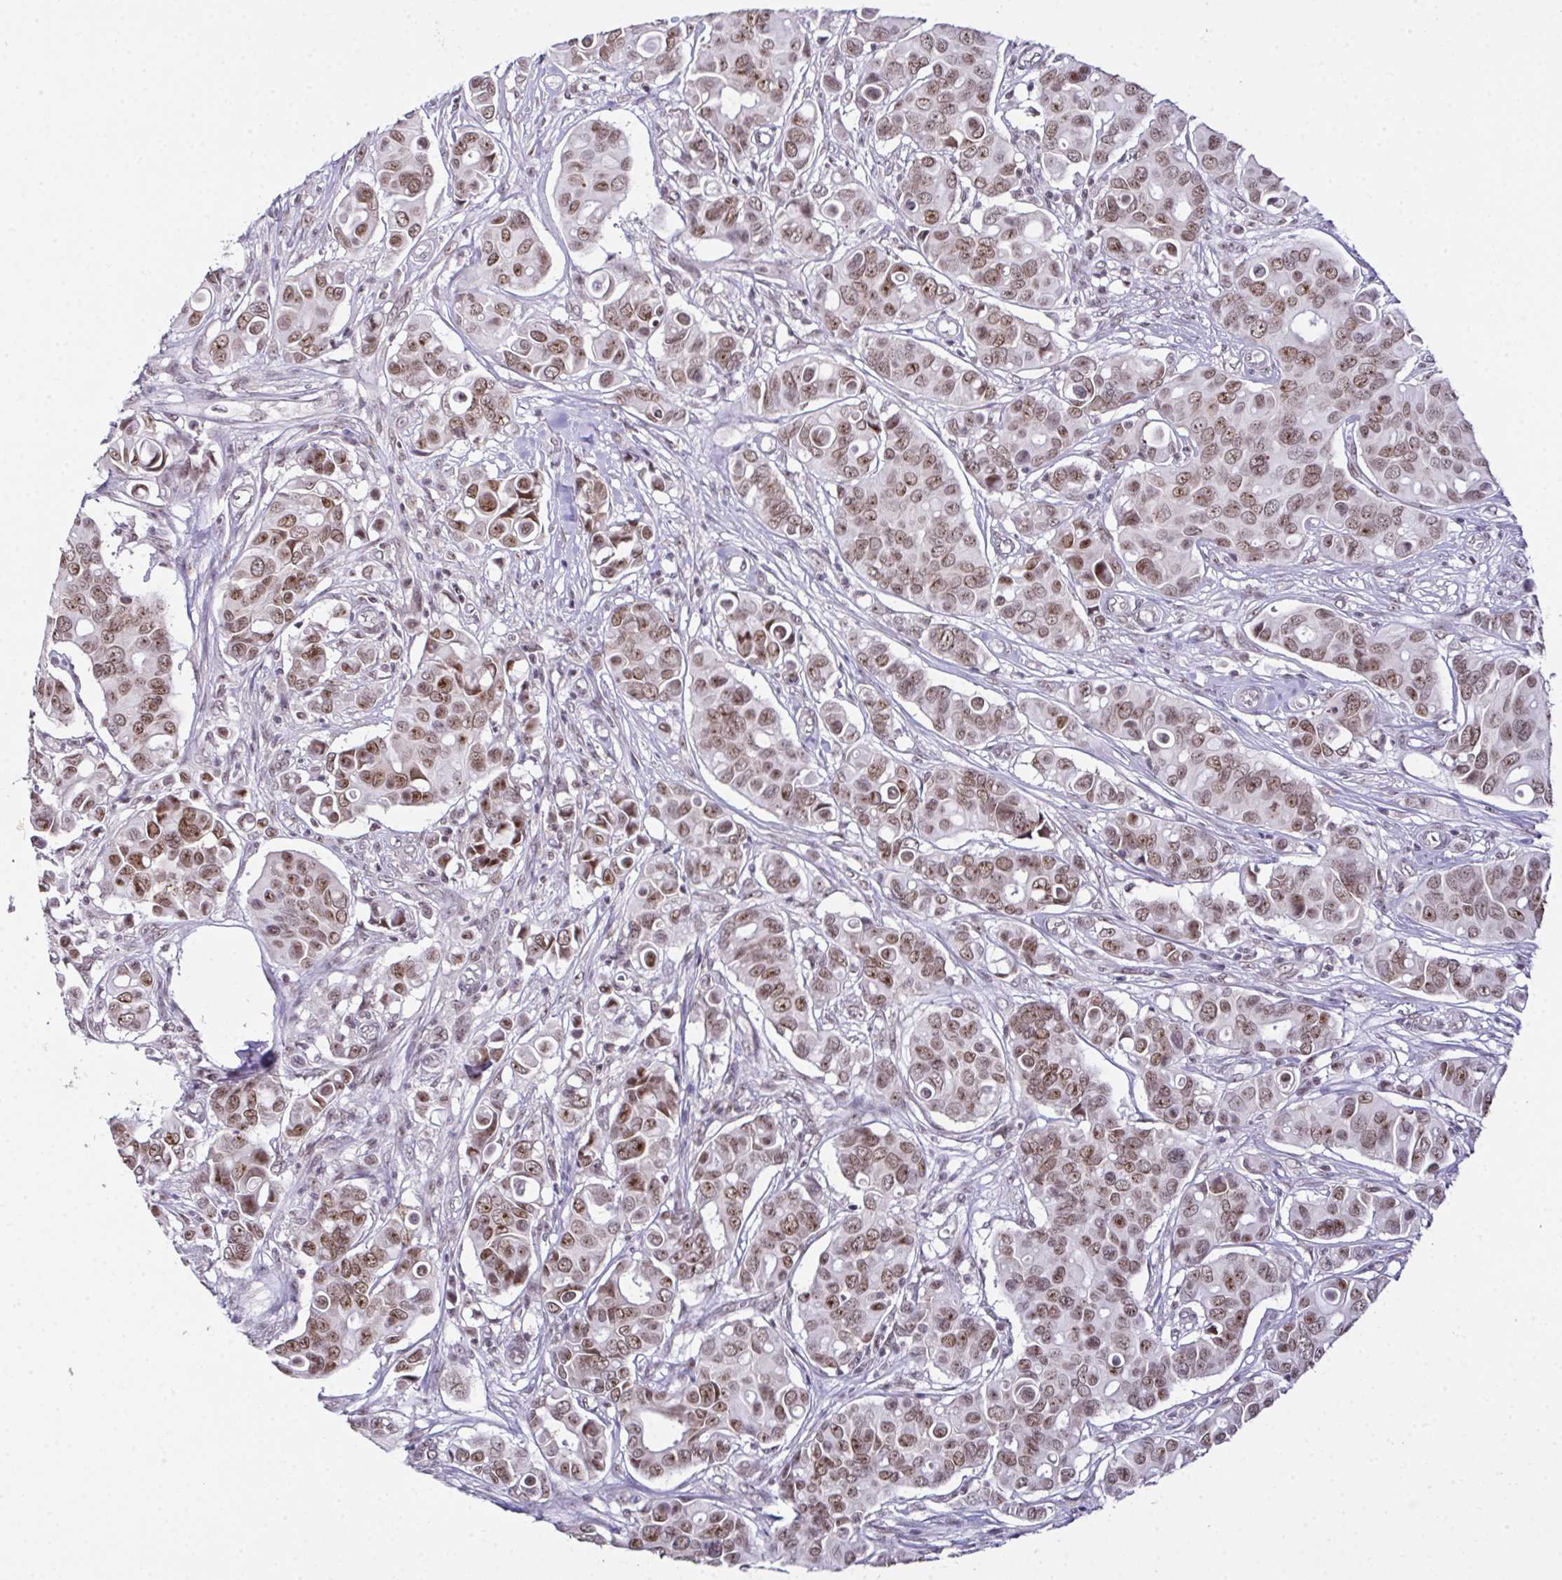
{"staining": {"intensity": "moderate", "quantity": ">75%", "location": "nuclear"}, "tissue": "breast cancer", "cell_type": "Tumor cells", "image_type": "cancer", "snomed": [{"axis": "morphology", "description": "Normal tissue, NOS"}, {"axis": "morphology", "description": "Duct carcinoma"}, {"axis": "topography", "description": "Skin"}, {"axis": "topography", "description": "Breast"}], "caption": "About >75% of tumor cells in human breast cancer exhibit moderate nuclear protein expression as visualized by brown immunohistochemical staining.", "gene": "ZNF800", "patient": {"sex": "female", "age": 54}}